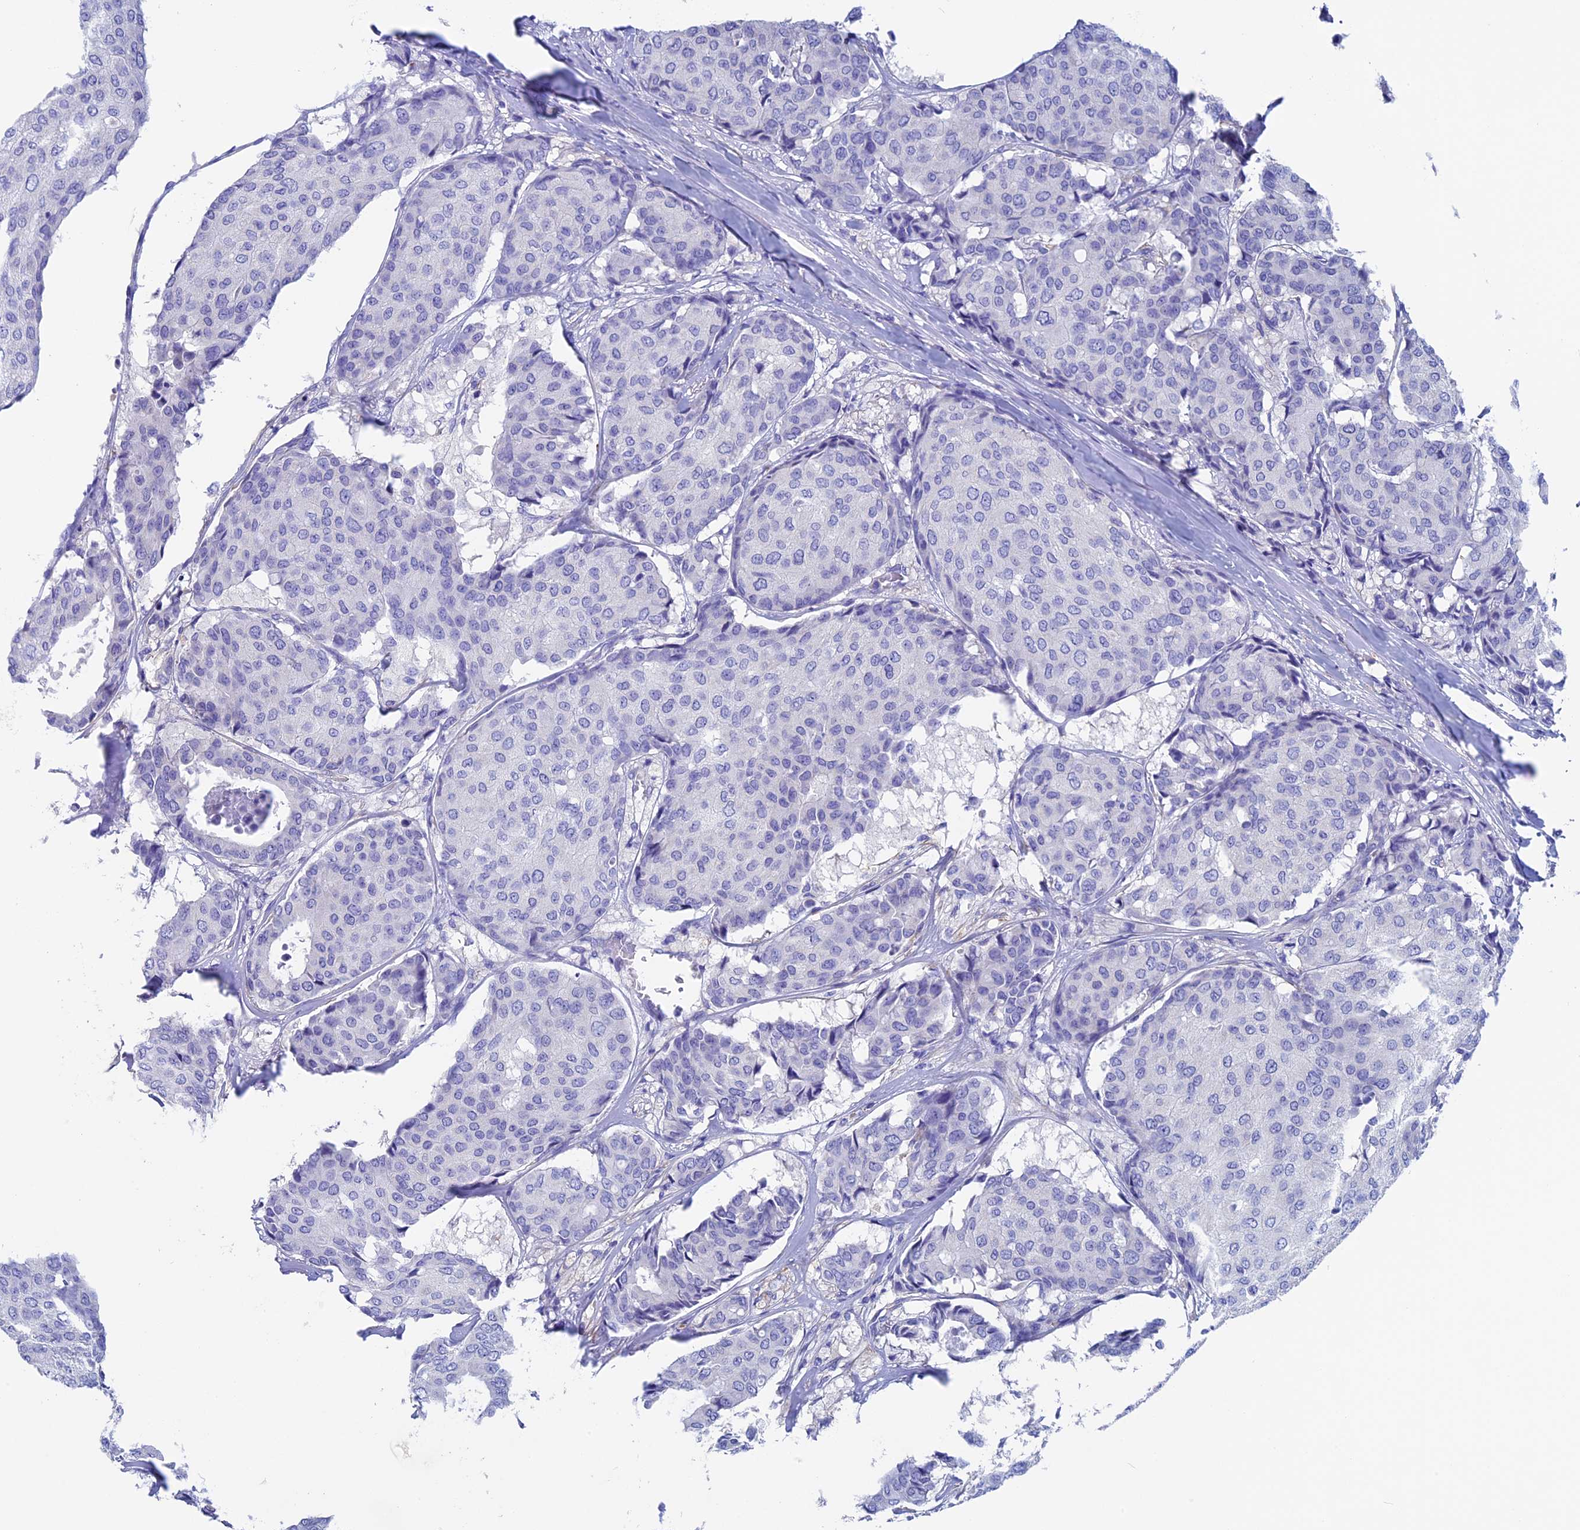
{"staining": {"intensity": "negative", "quantity": "none", "location": "none"}, "tissue": "breast cancer", "cell_type": "Tumor cells", "image_type": "cancer", "snomed": [{"axis": "morphology", "description": "Duct carcinoma"}, {"axis": "topography", "description": "Breast"}], "caption": "An immunohistochemistry (IHC) image of breast cancer is shown. There is no staining in tumor cells of breast cancer. (Brightfield microscopy of DAB IHC at high magnification).", "gene": "ADH7", "patient": {"sex": "female", "age": 75}}